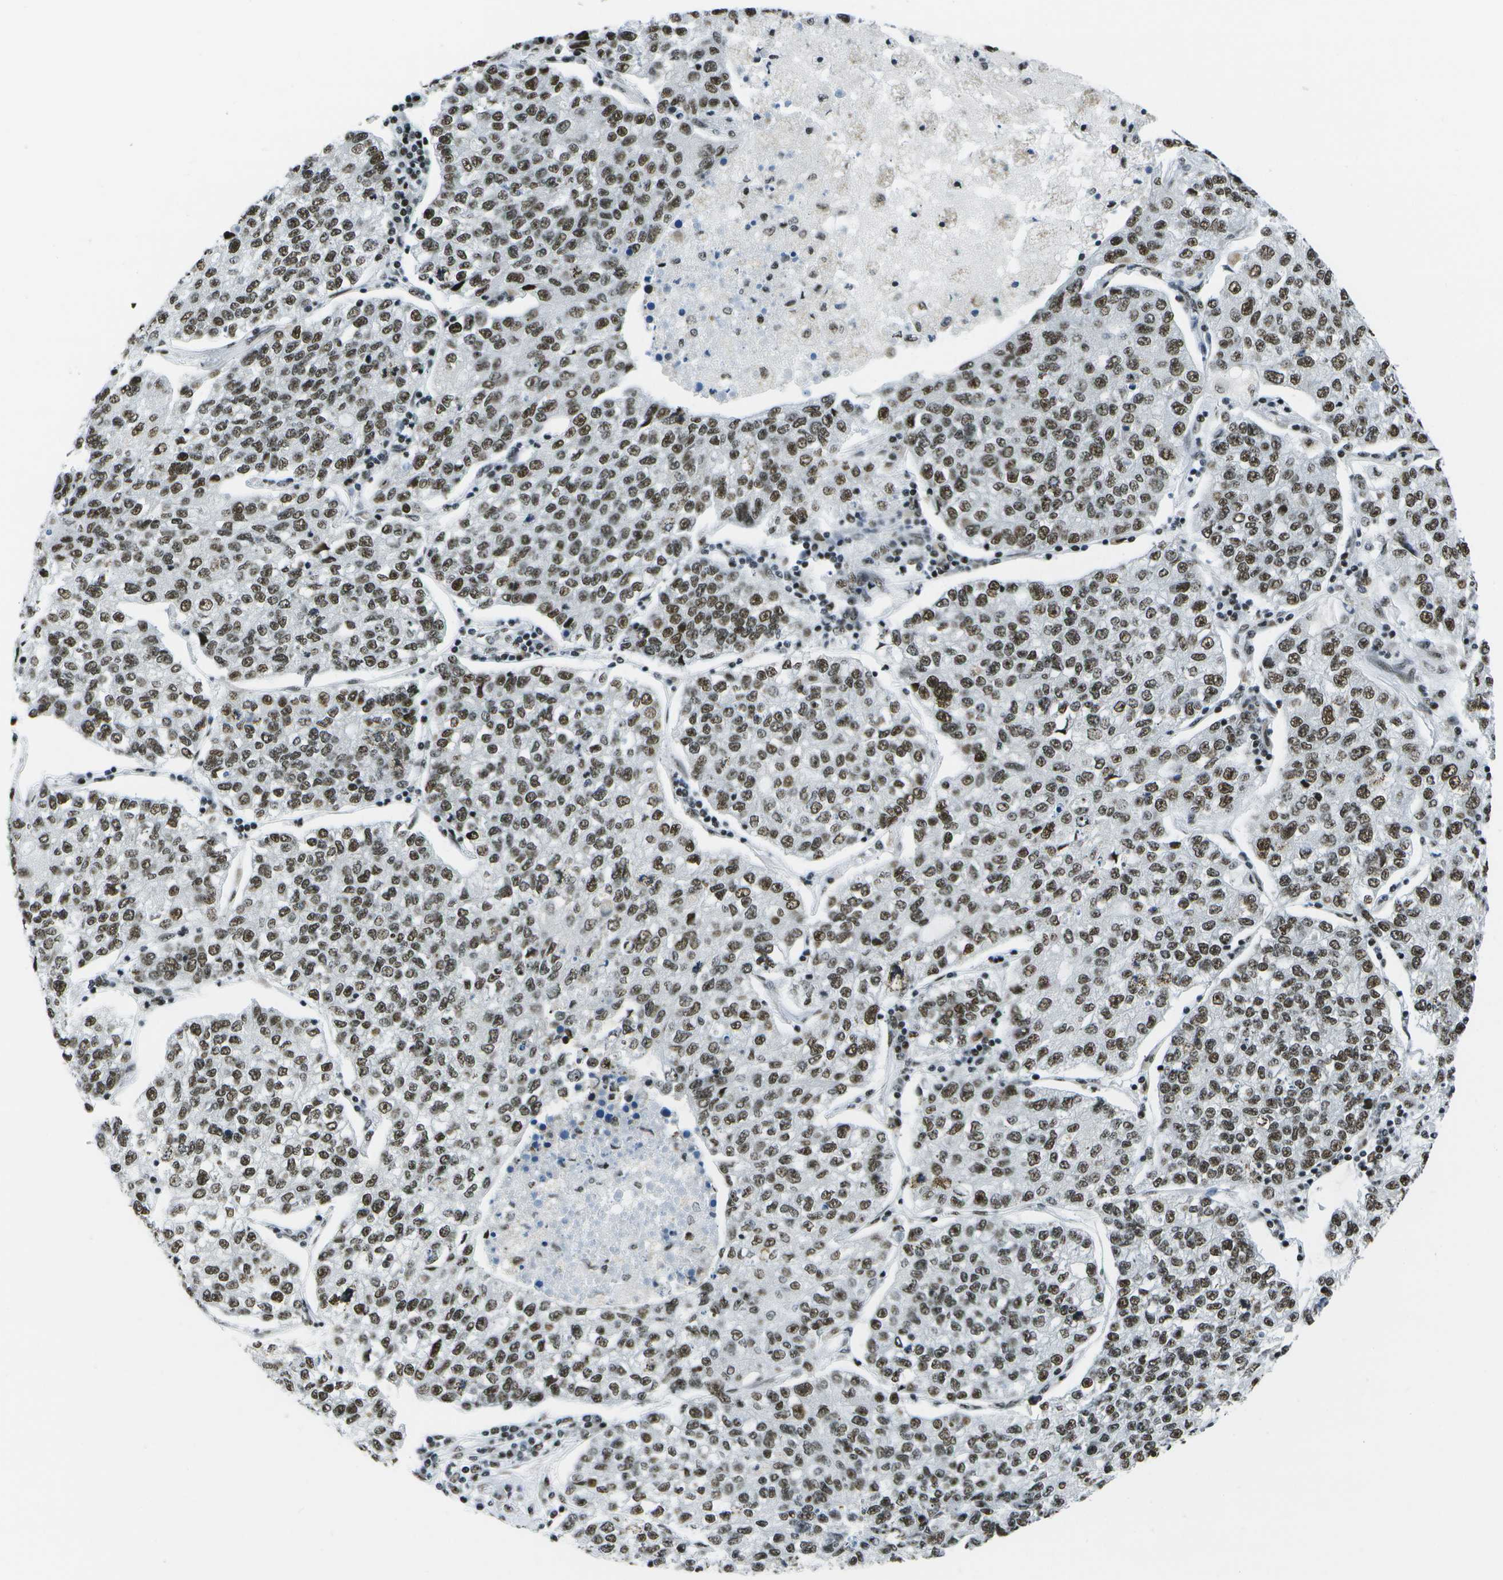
{"staining": {"intensity": "strong", "quantity": ">75%", "location": "nuclear"}, "tissue": "lung cancer", "cell_type": "Tumor cells", "image_type": "cancer", "snomed": [{"axis": "morphology", "description": "Adenocarcinoma, NOS"}, {"axis": "topography", "description": "Lung"}], "caption": "Approximately >75% of tumor cells in lung adenocarcinoma show strong nuclear protein expression as visualized by brown immunohistochemical staining.", "gene": "NSRP1", "patient": {"sex": "male", "age": 49}}